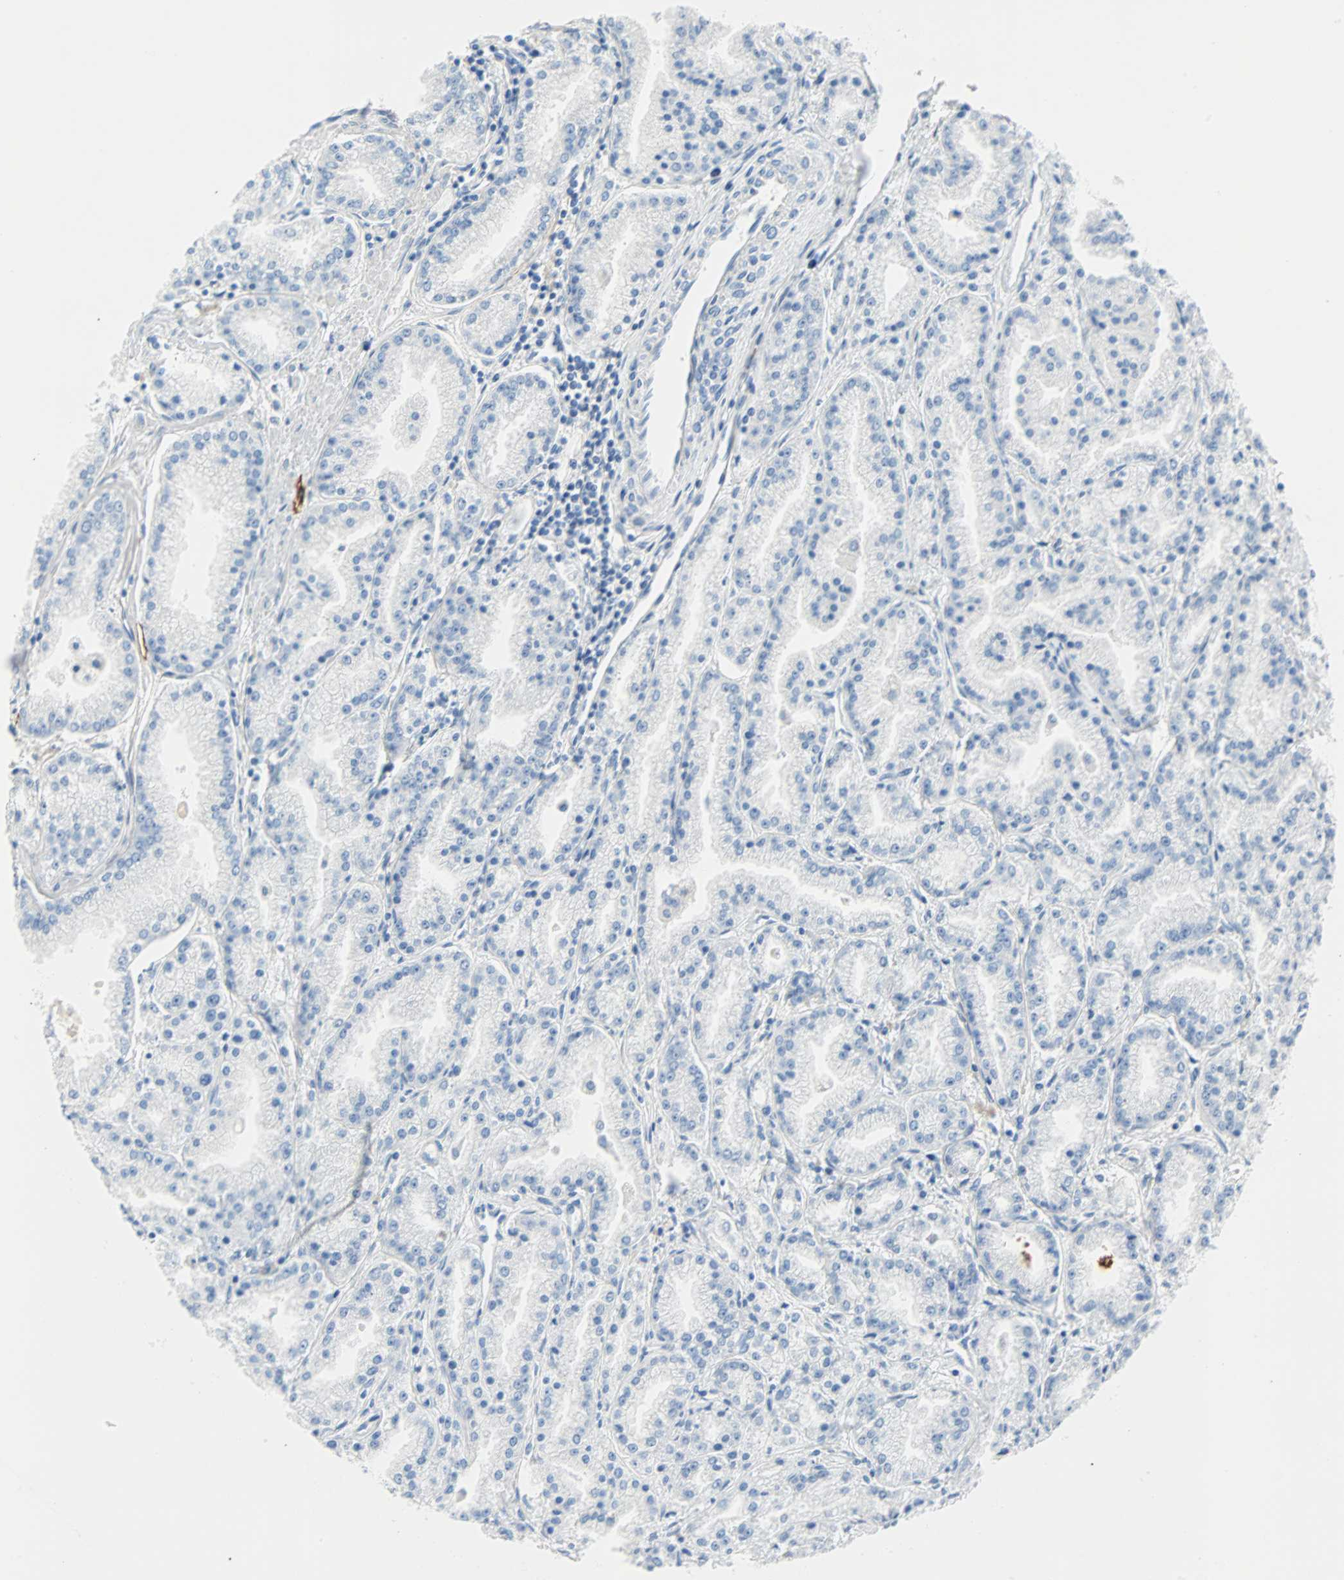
{"staining": {"intensity": "negative", "quantity": "none", "location": "none"}, "tissue": "prostate cancer", "cell_type": "Tumor cells", "image_type": "cancer", "snomed": [{"axis": "morphology", "description": "Adenocarcinoma, High grade"}, {"axis": "topography", "description": "Prostate"}], "caption": "Tumor cells show no significant expression in prostate cancer.", "gene": "PDPN", "patient": {"sex": "male", "age": 61}}